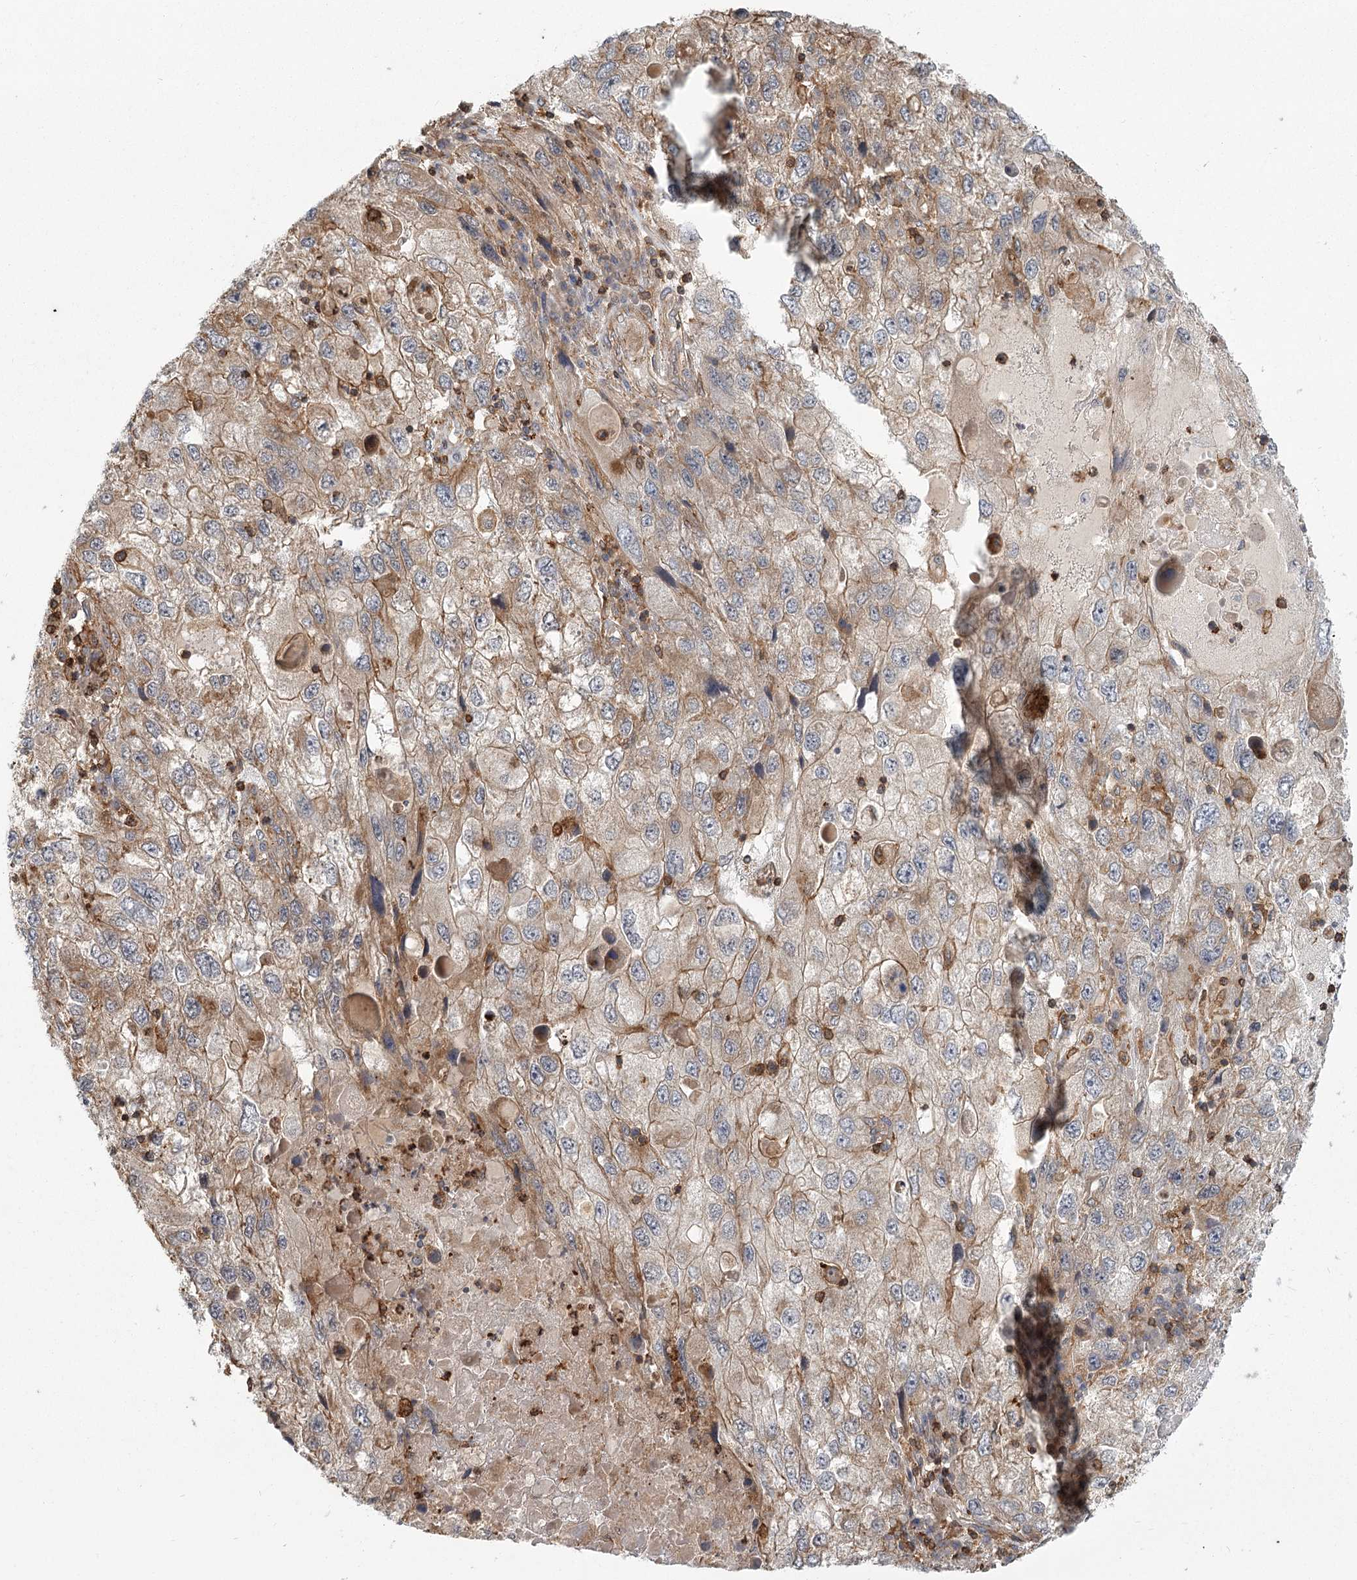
{"staining": {"intensity": "moderate", "quantity": ">75%", "location": "cytoplasmic/membranous"}, "tissue": "endometrial cancer", "cell_type": "Tumor cells", "image_type": "cancer", "snomed": [{"axis": "morphology", "description": "Adenocarcinoma, NOS"}, {"axis": "topography", "description": "Endometrium"}], "caption": "Adenocarcinoma (endometrial) was stained to show a protein in brown. There is medium levels of moderate cytoplasmic/membranous positivity in about >75% of tumor cells.", "gene": "MEPE", "patient": {"sex": "female", "age": 49}}